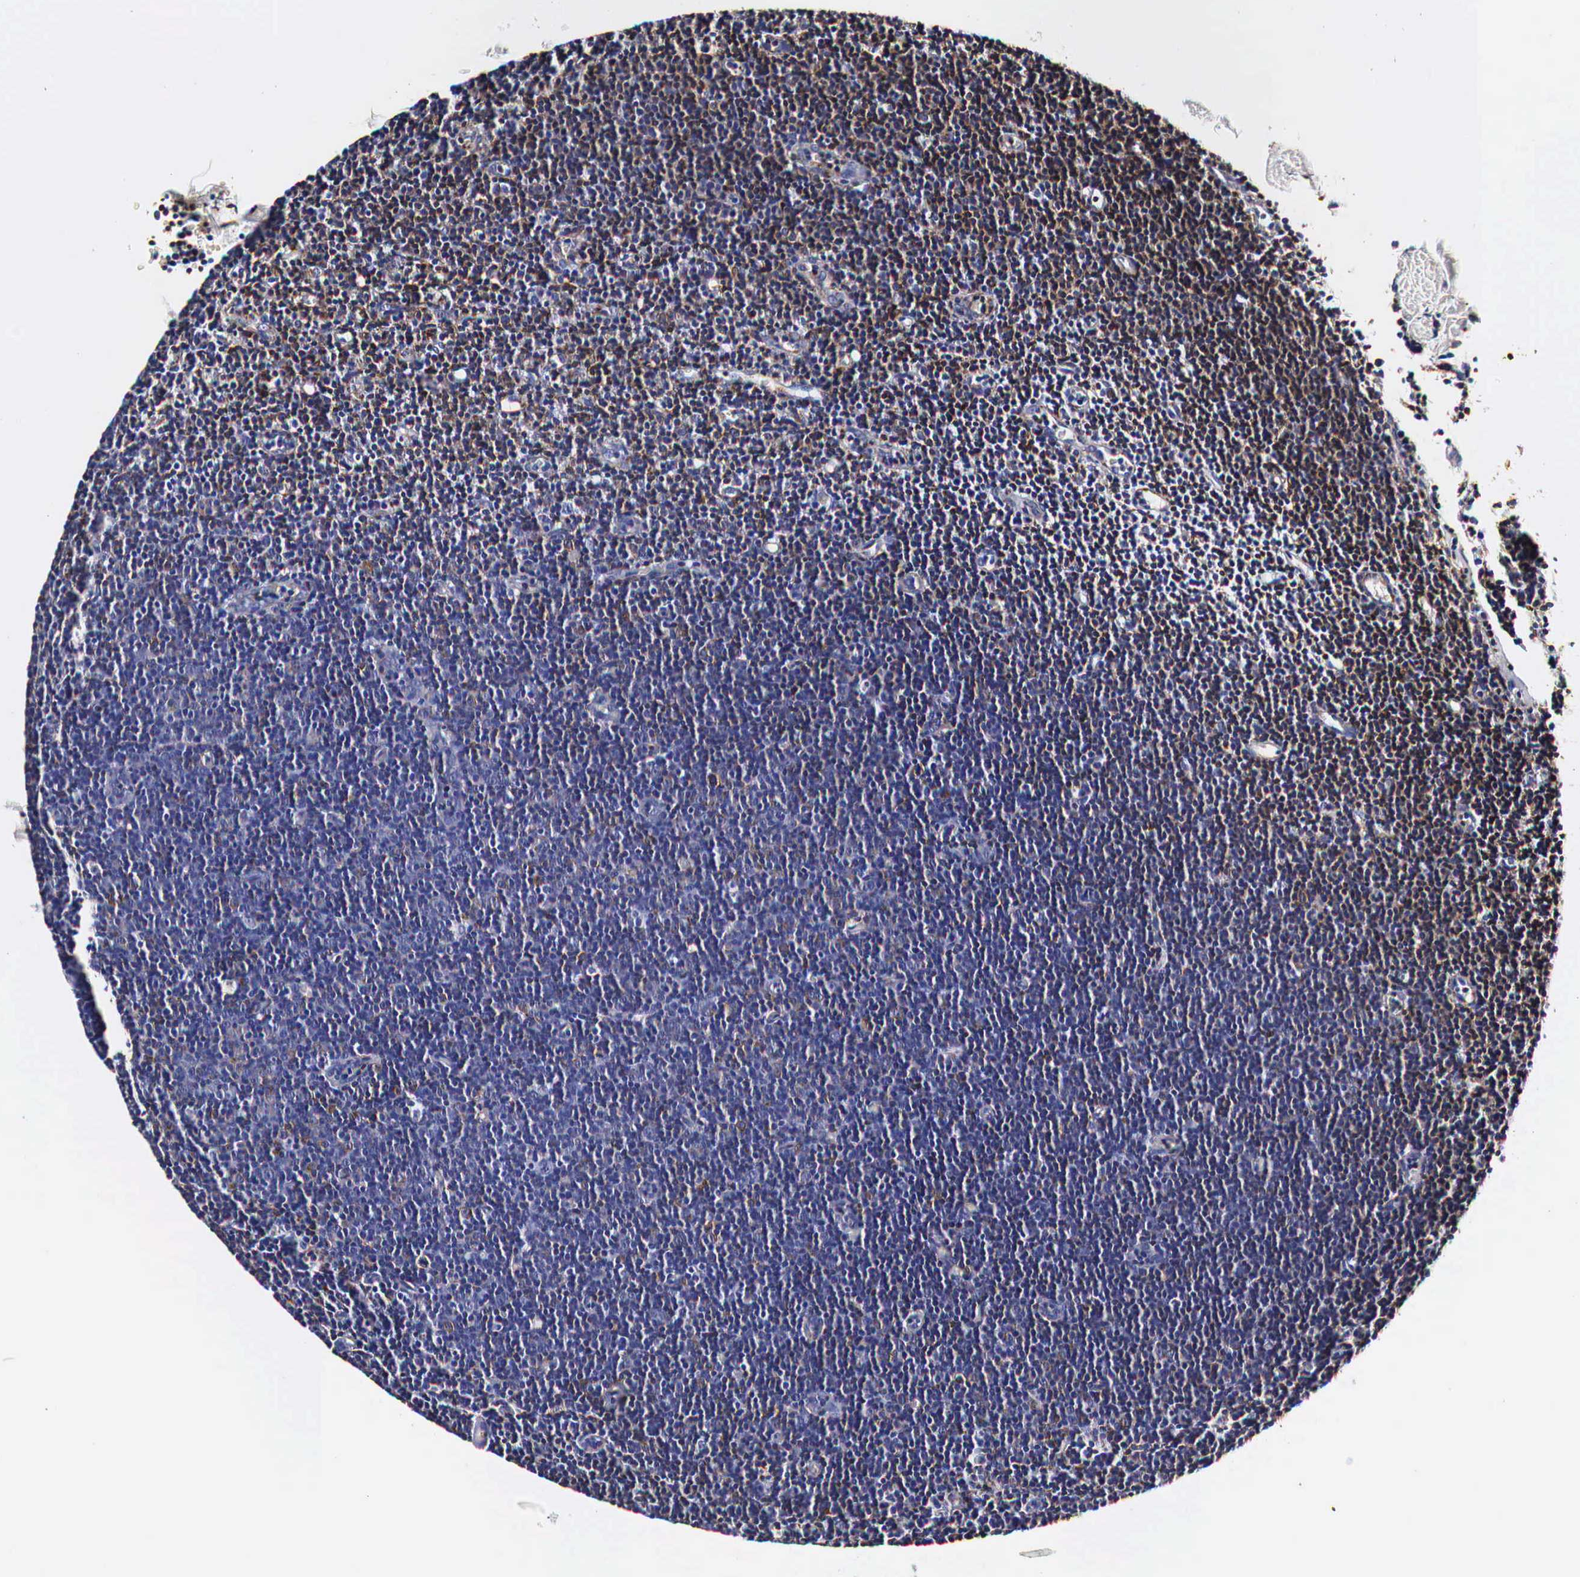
{"staining": {"intensity": "weak", "quantity": "<25%", "location": "cytoplasmic/membranous"}, "tissue": "lymphoma", "cell_type": "Tumor cells", "image_type": "cancer", "snomed": [{"axis": "morphology", "description": "Malignant lymphoma, non-Hodgkin's type, Low grade"}, {"axis": "topography", "description": "Lymph node"}], "caption": "IHC image of human lymphoma stained for a protein (brown), which displays no expression in tumor cells.", "gene": "CKAP4", "patient": {"sex": "male", "age": 57}}